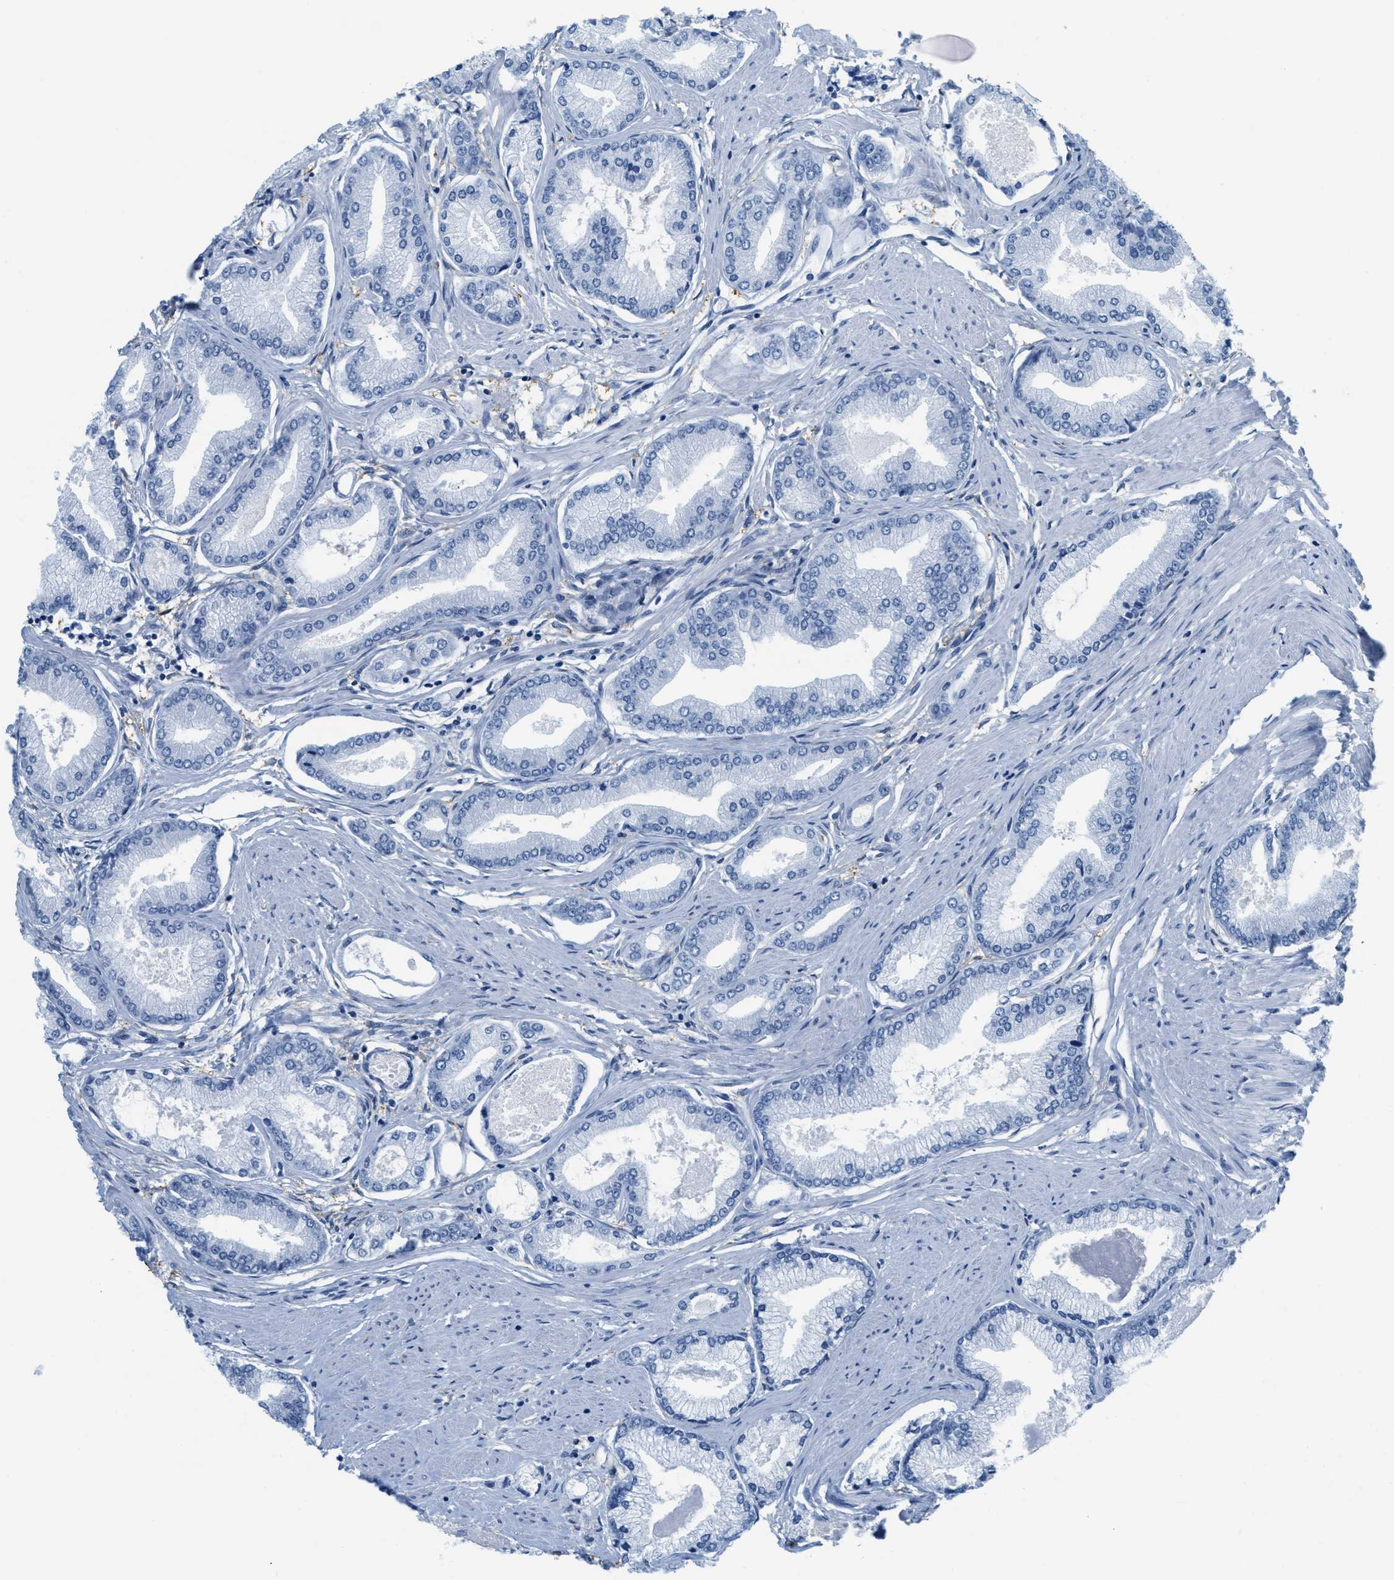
{"staining": {"intensity": "negative", "quantity": "none", "location": "none"}, "tissue": "prostate cancer", "cell_type": "Tumor cells", "image_type": "cancer", "snomed": [{"axis": "morphology", "description": "Adenocarcinoma, High grade"}, {"axis": "topography", "description": "Prostate"}], "caption": "Immunohistochemical staining of human prostate cancer (adenocarcinoma (high-grade)) reveals no significant positivity in tumor cells.", "gene": "ASGR1", "patient": {"sex": "male", "age": 61}}